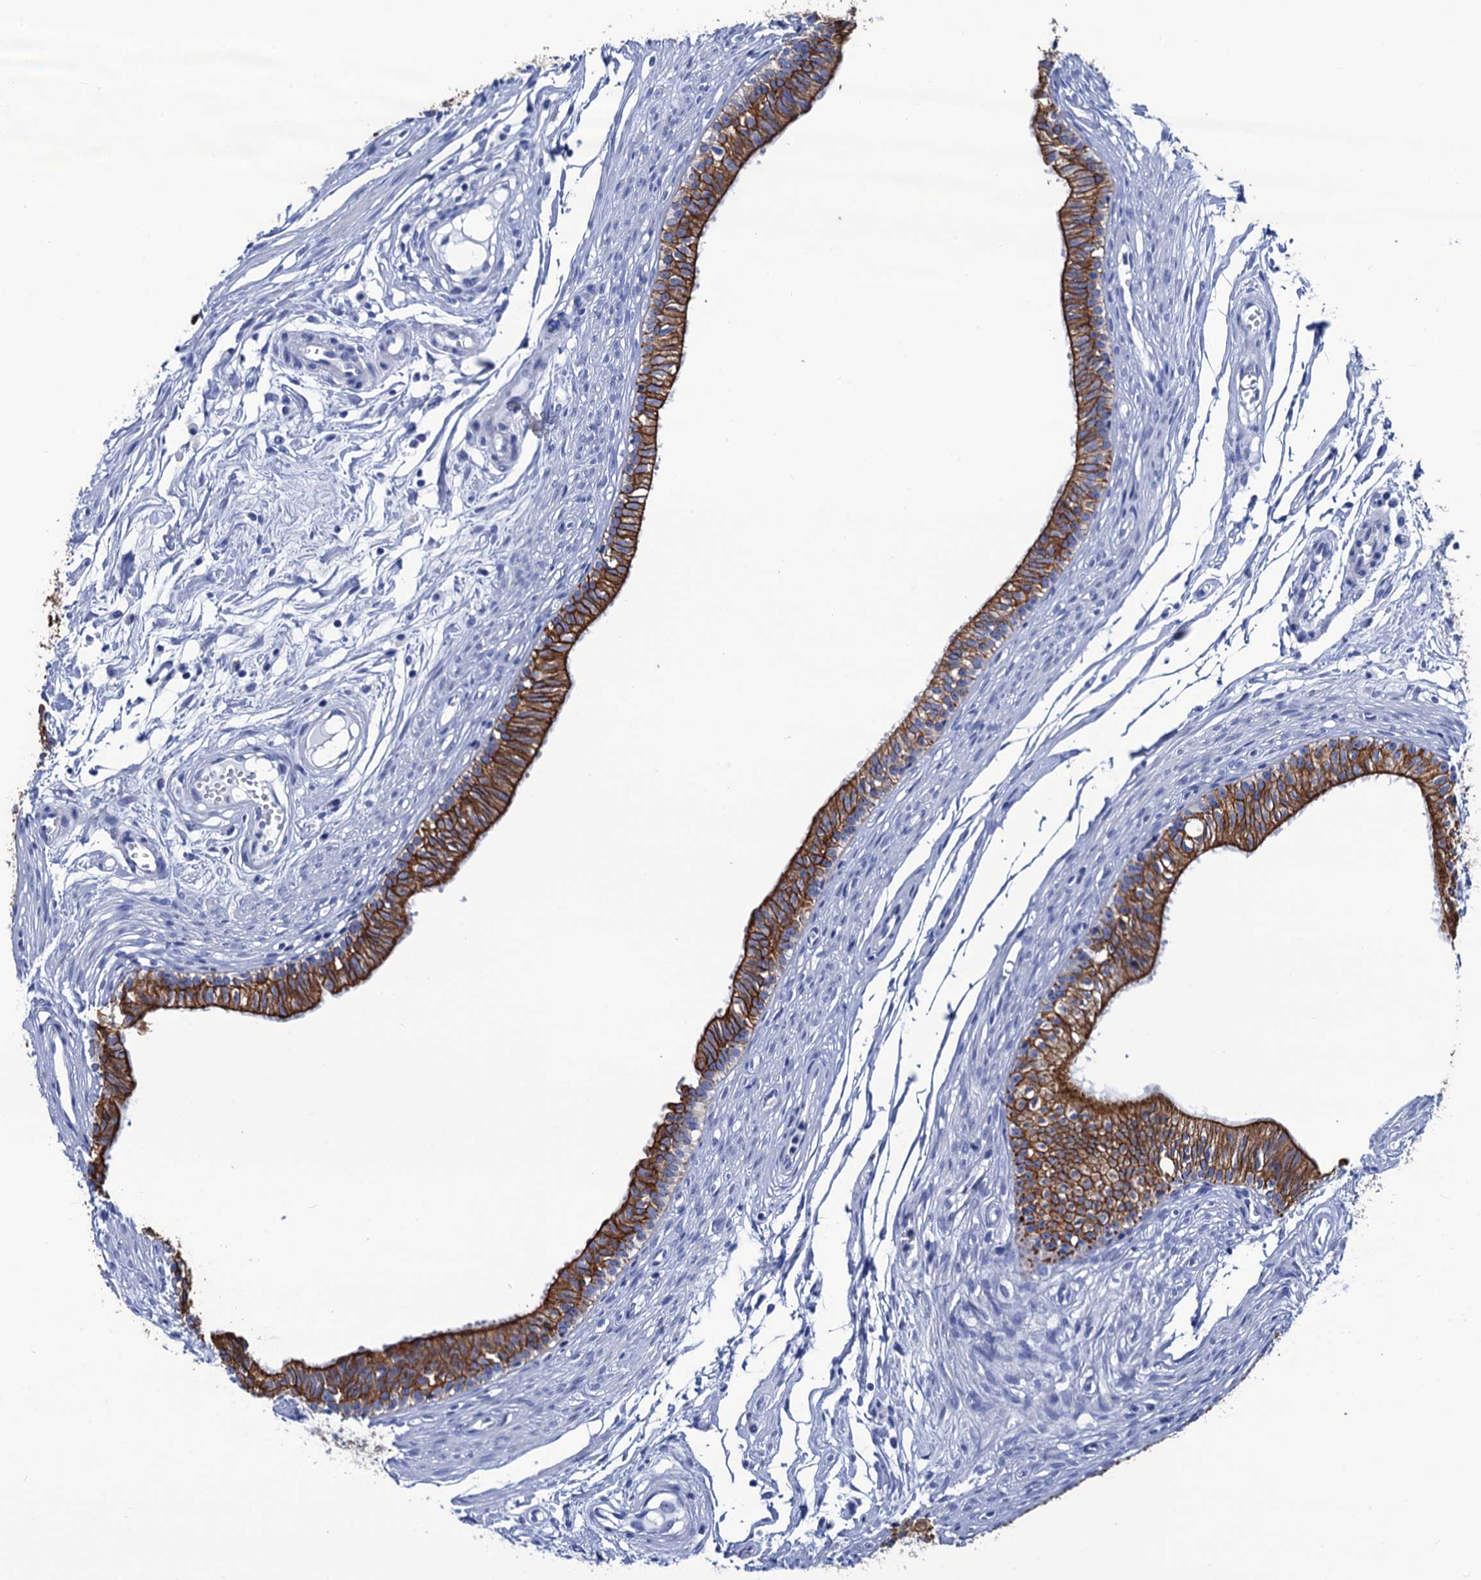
{"staining": {"intensity": "strong", "quantity": ">75%", "location": "cytoplasmic/membranous"}, "tissue": "epididymis", "cell_type": "Glandular cells", "image_type": "normal", "snomed": [{"axis": "morphology", "description": "Normal tissue, NOS"}, {"axis": "topography", "description": "Epididymis, spermatic cord, NOS"}], "caption": "Strong cytoplasmic/membranous positivity is present in about >75% of glandular cells in normal epididymis. Nuclei are stained in blue.", "gene": "RAB3IP", "patient": {"sex": "male", "age": 22}}